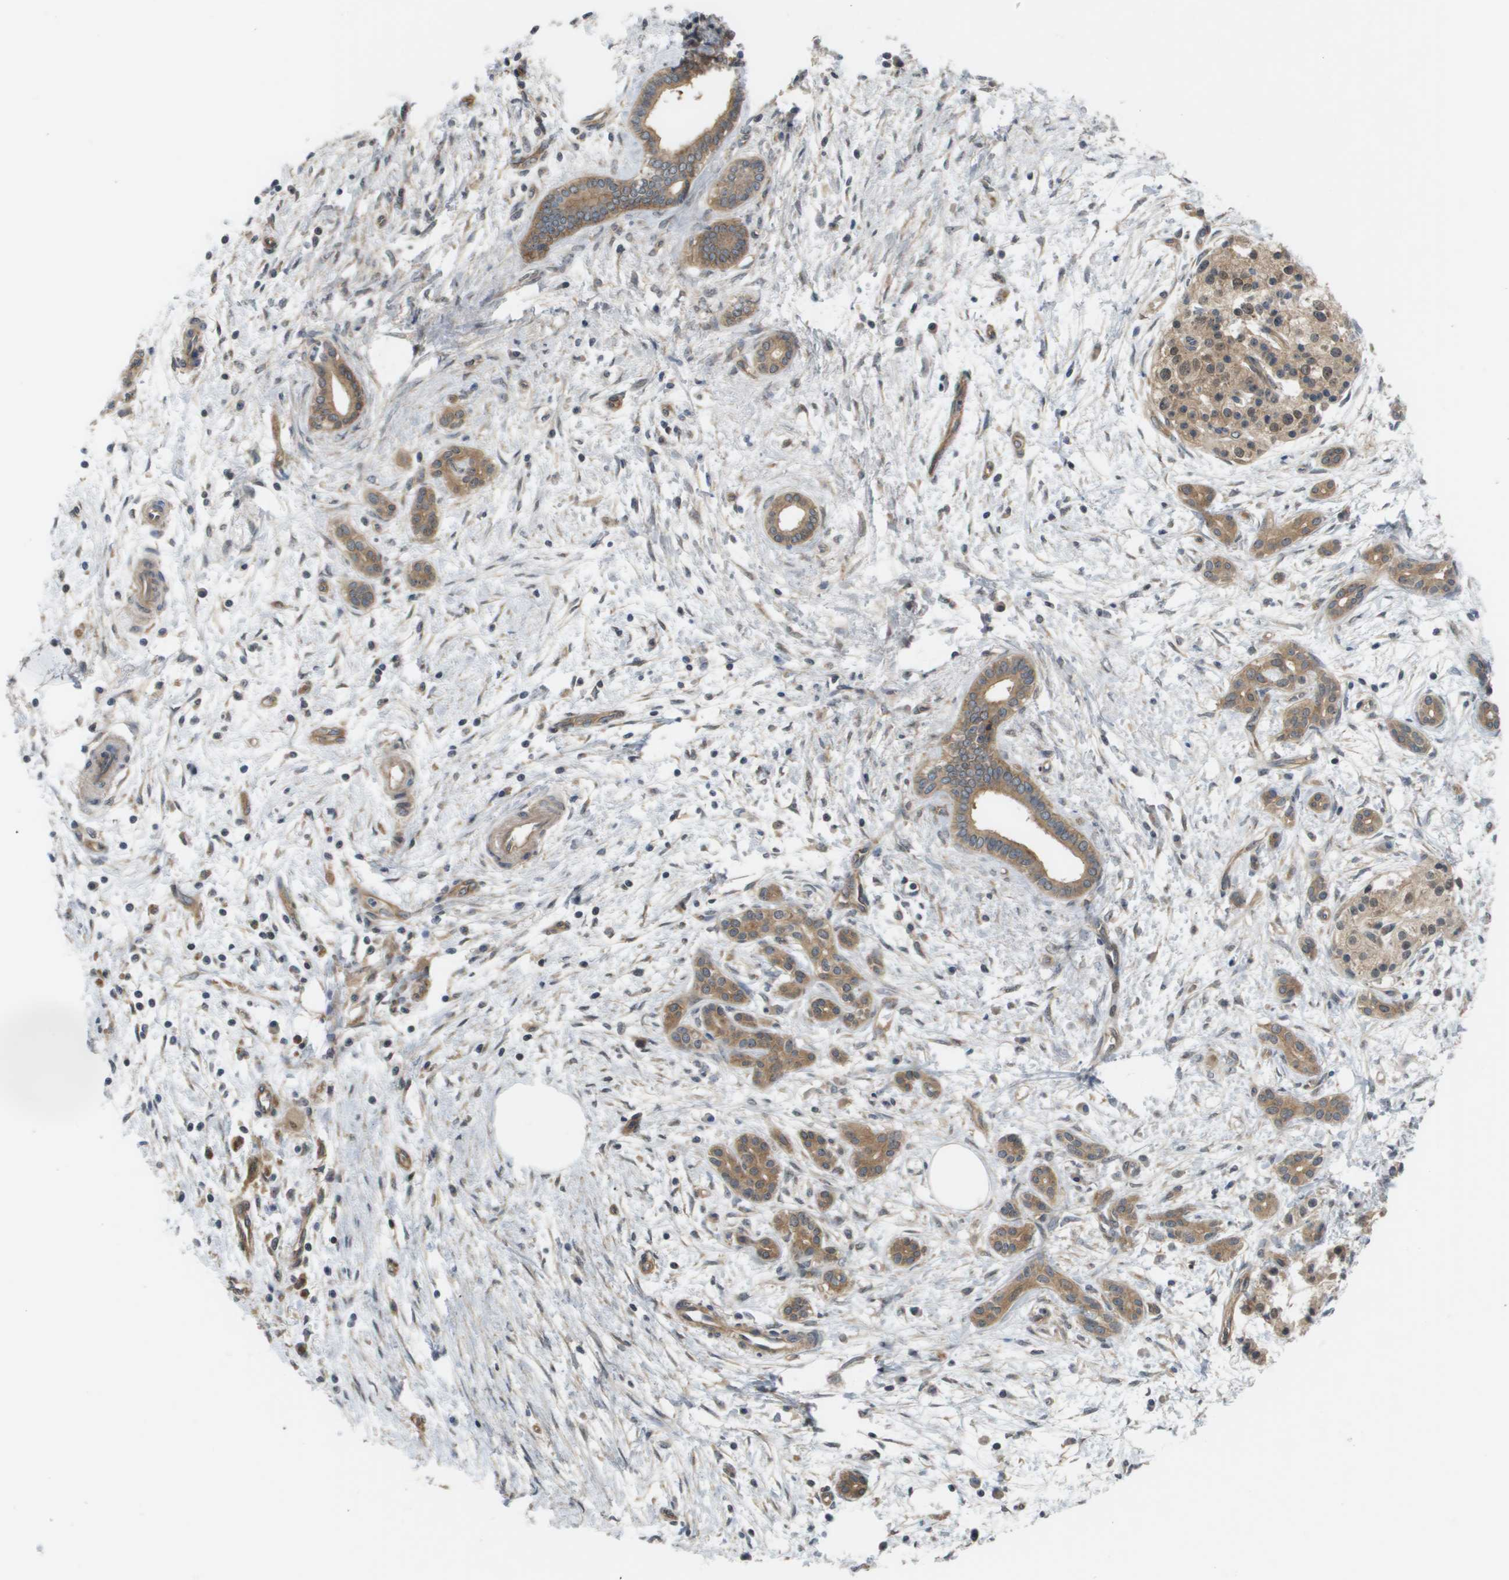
{"staining": {"intensity": "moderate", "quantity": ">75%", "location": "cytoplasmic/membranous"}, "tissue": "pancreatic cancer", "cell_type": "Tumor cells", "image_type": "cancer", "snomed": [{"axis": "morphology", "description": "Adenocarcinoma, NOS"}, {"axis": "topography", "description": "Pancreas"}], "caption": "This is a histology image of IHC staining of pancreatic adenocarcinoma, which shows moderate staining in the cytoplasmic/membranous of tumor cells.", "gene": "CTPS2", "patient": {"sex": "female", "age": 70}}